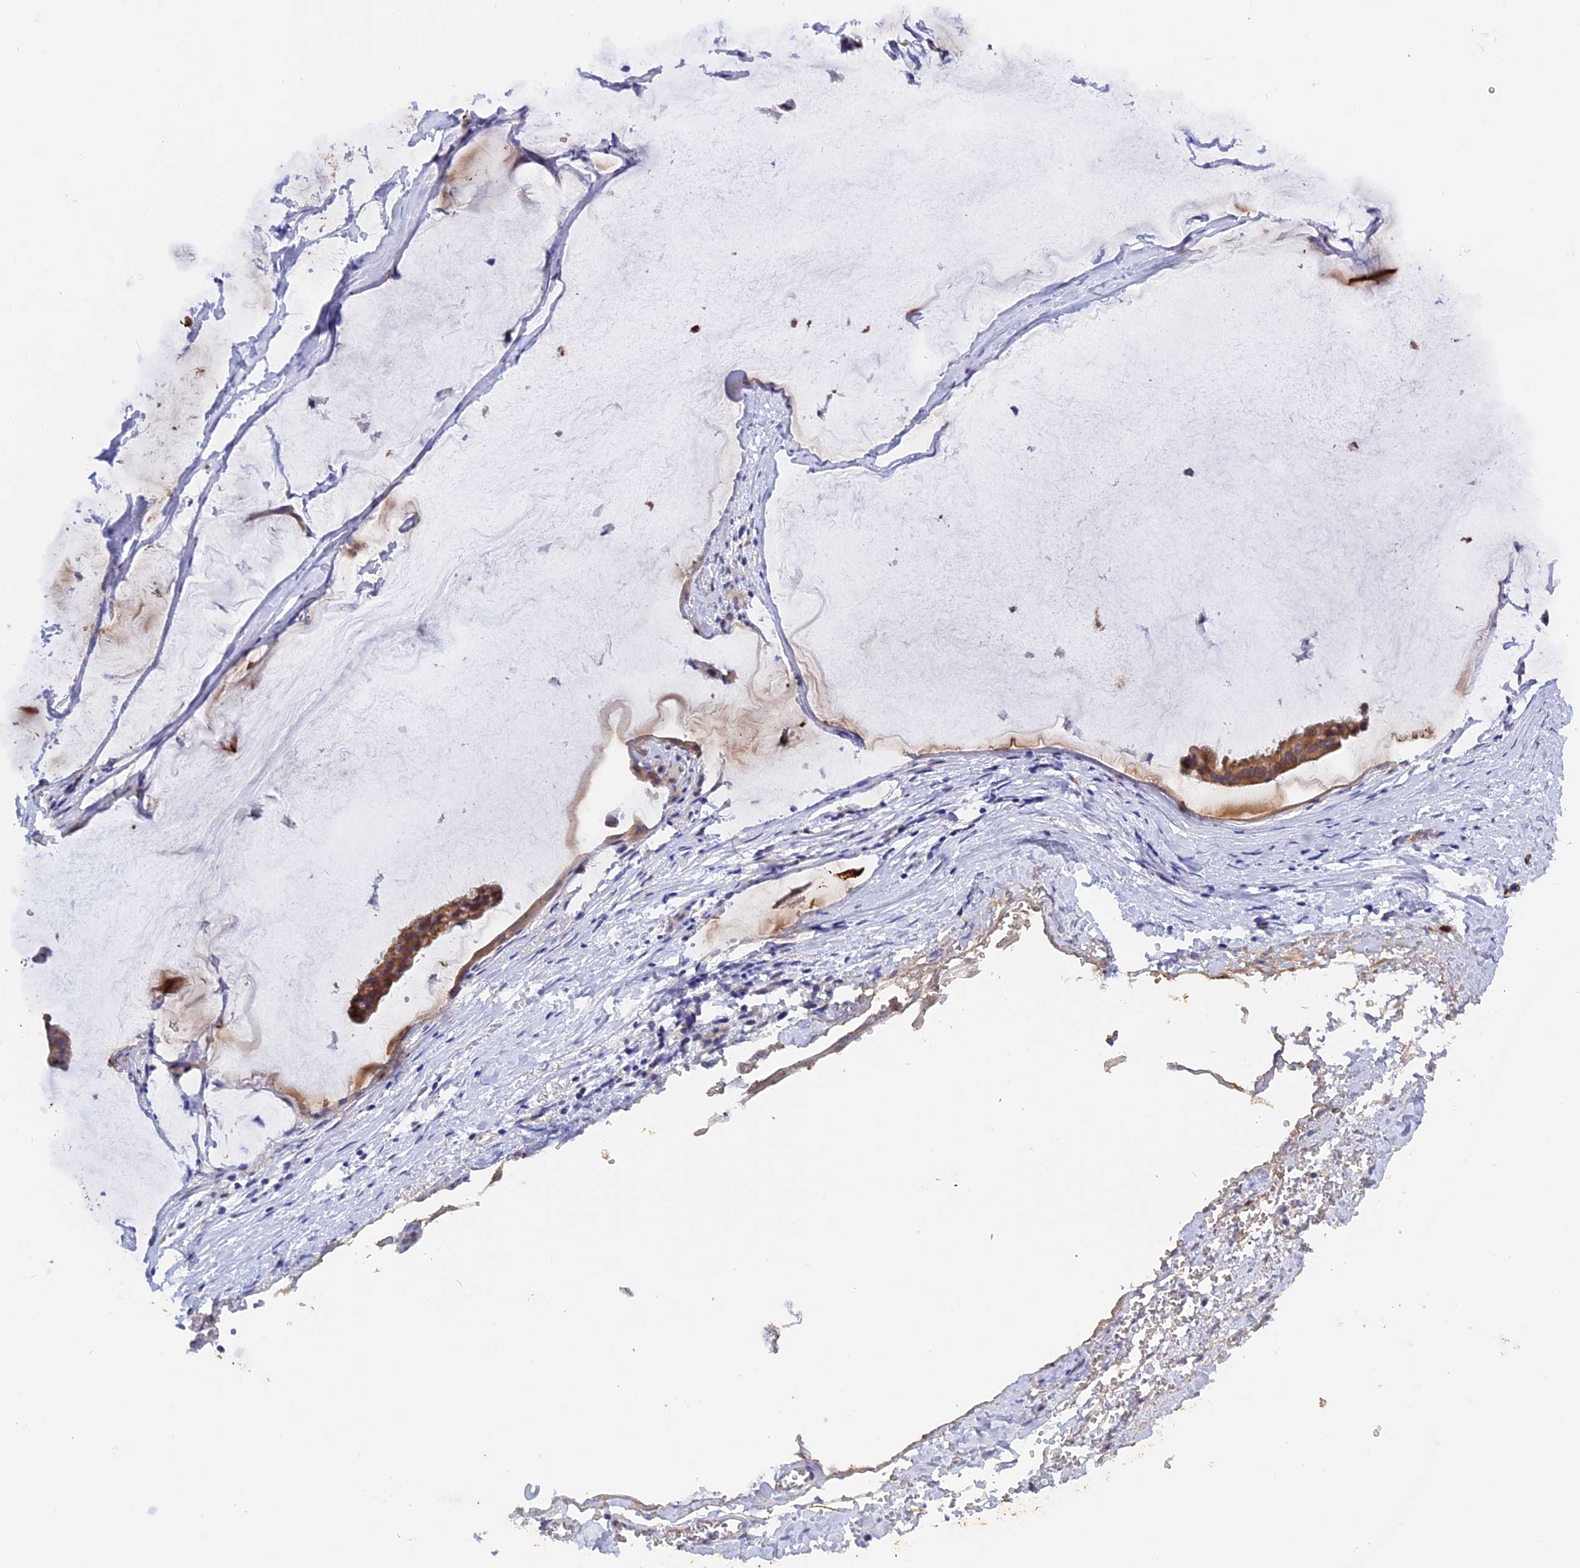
{"staining": {"intensity": "moderate", "quantity": ">75%", "location": "cytoplasmic/membranous"}, "tissue": "ovarian cancer", "cell_type": "Tumor cells", "image_type": "cancer", "snomed": [{"axis": "morphology", "description": "Cystadenocarcinoma, mucinous, NOS"}, {"axis": "topography", "description": "Ovary"}], "caption": "A medium amount of moderate cytoplasmic/membranous positivity is seen in approximately >75% of tumor cells in ovarian cancer tissue.", "gene": "GK5", "patient": {"sex": "female", "age": 73}}